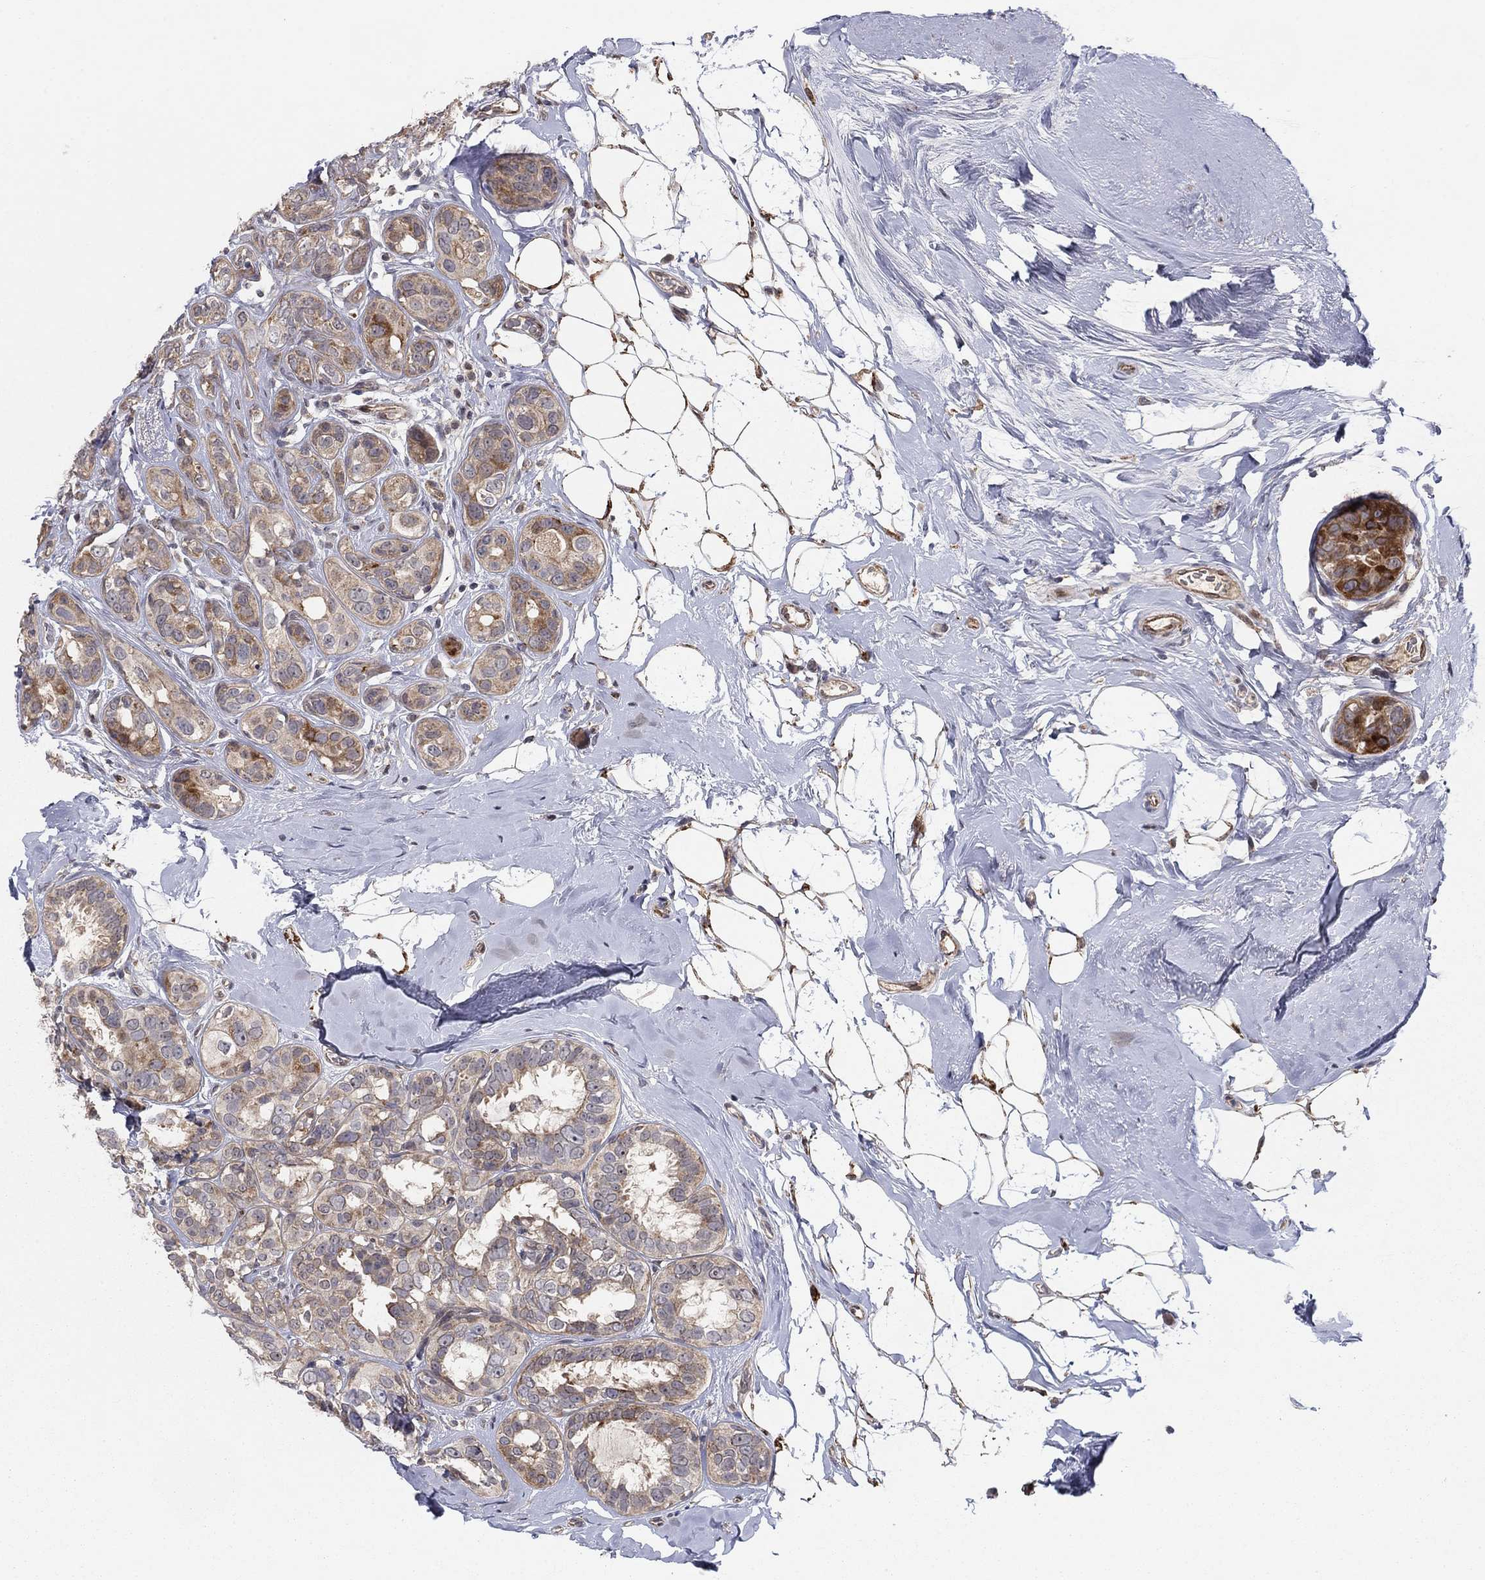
{"staining": {"intensity": "moderate", "quantity": ">75%", "location": "cytoplasmic/membranous"}, "tissue": "breast cancer", "cell_type": "Tumor cells", "image_type": "cancer", "snomed": [{"axis": "morphology", "description": "Duct carcinoma"}, {"axis": "topography", "description": "Breast"}], "caption": "Tumor cells display medium levels of moderate cytoplasmic/membranous staining in about >75% of cells in human breast cancer (invasive ductal carcinoma). (Stains: DAB in brown, nuclei in blue, Microscopy: brightfield microscopy at high magnification).", "gene": "ZNF395", "patient": {"sex": "female", "age": 55}}